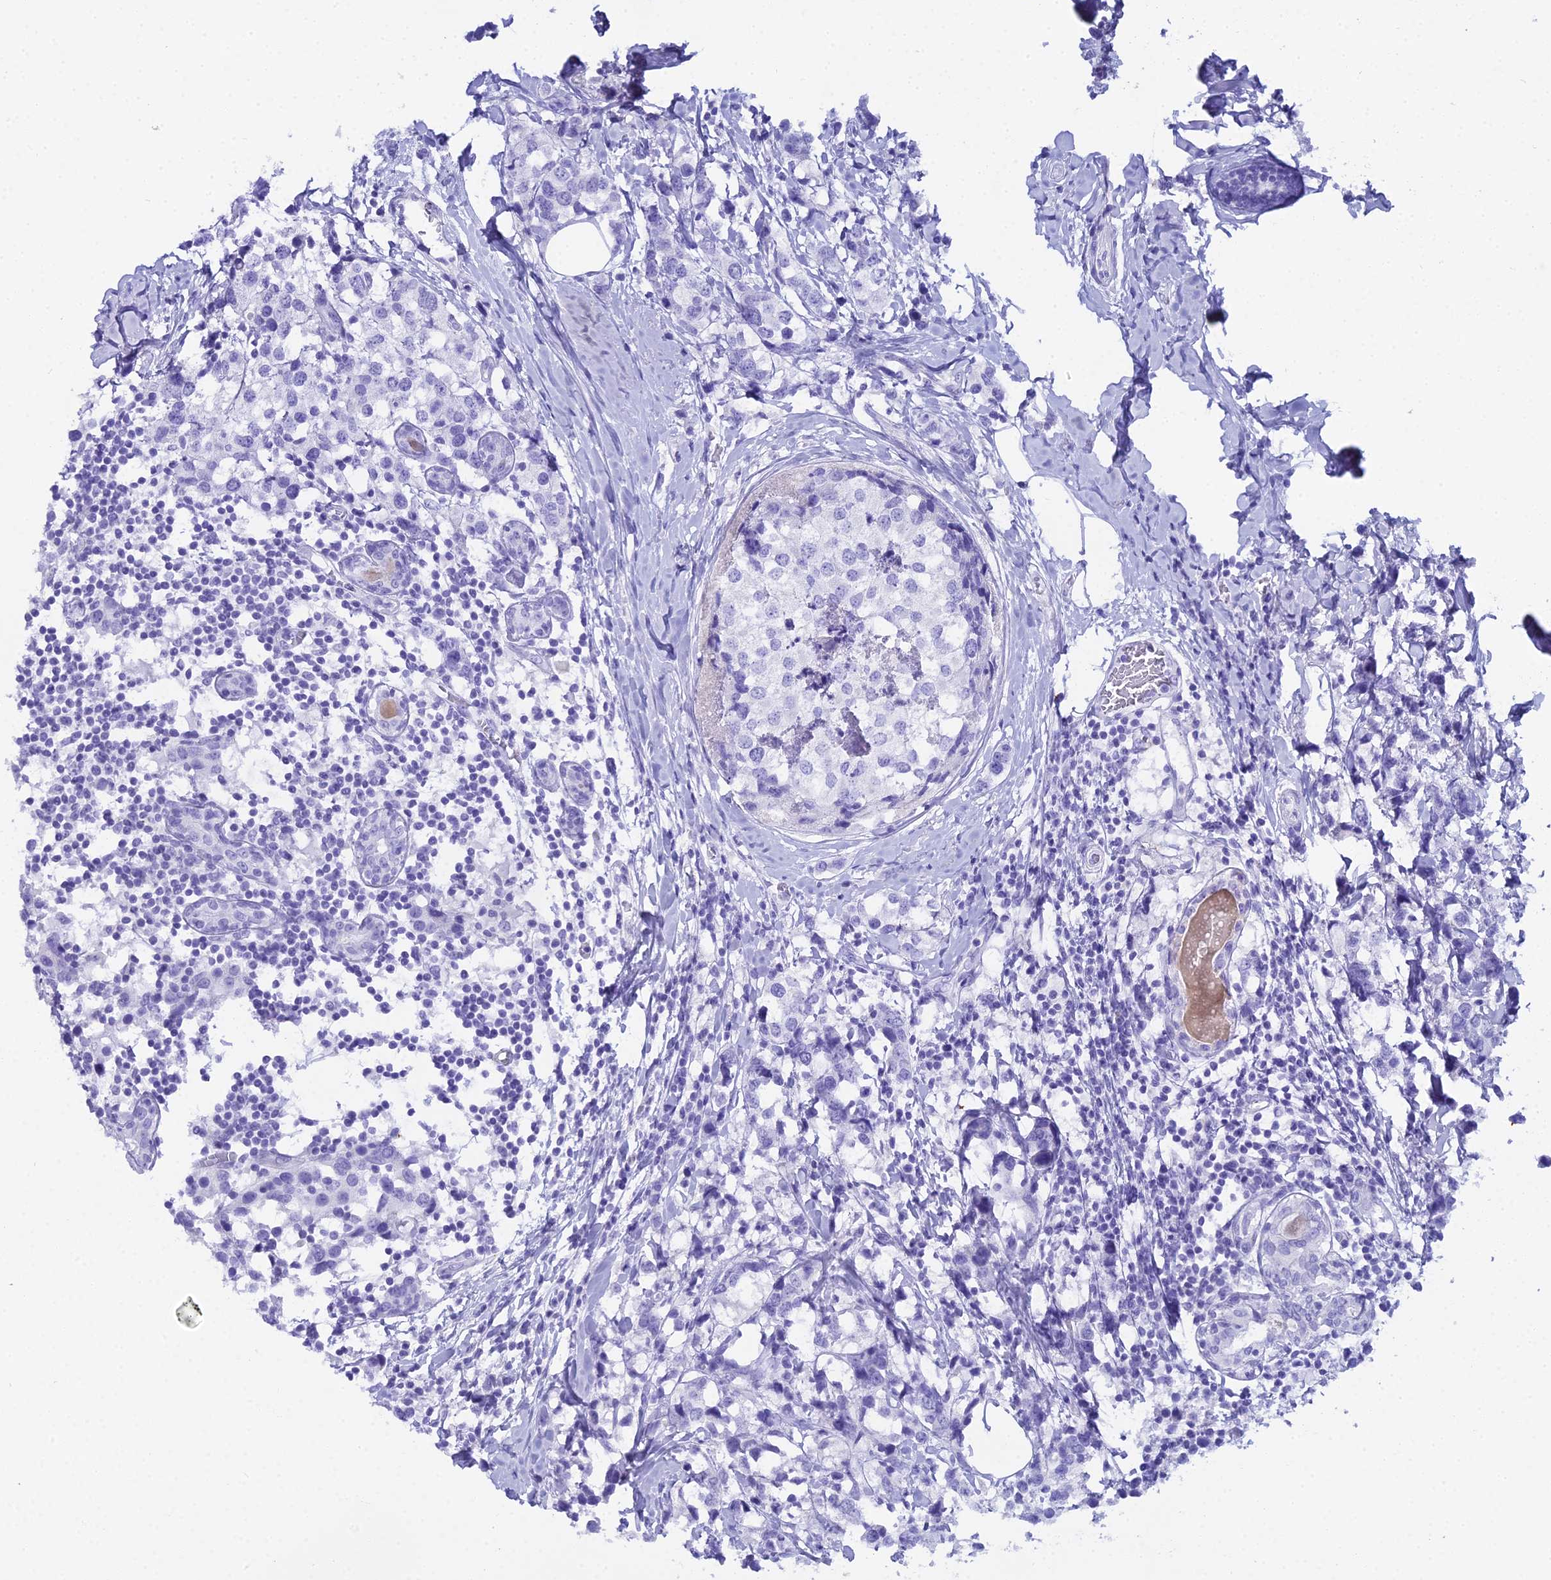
{"staining": {"intensity": "negative", "quantity": "none", "location": "none"}, "tissue": "breast cancer", "cell_type": "Tumor cells", "image_type": "cancer", "snomed": [{"axis": "morphology", "description": "Lobular carcinoma"}, {"axis": "topography", "description": "Breast"}], "caption": "The image displays no staining of tumor cells in breast cancer (lobular carcinoma).", "gene": "CGB2", "patient": {"sex": "female", "age": 59}}